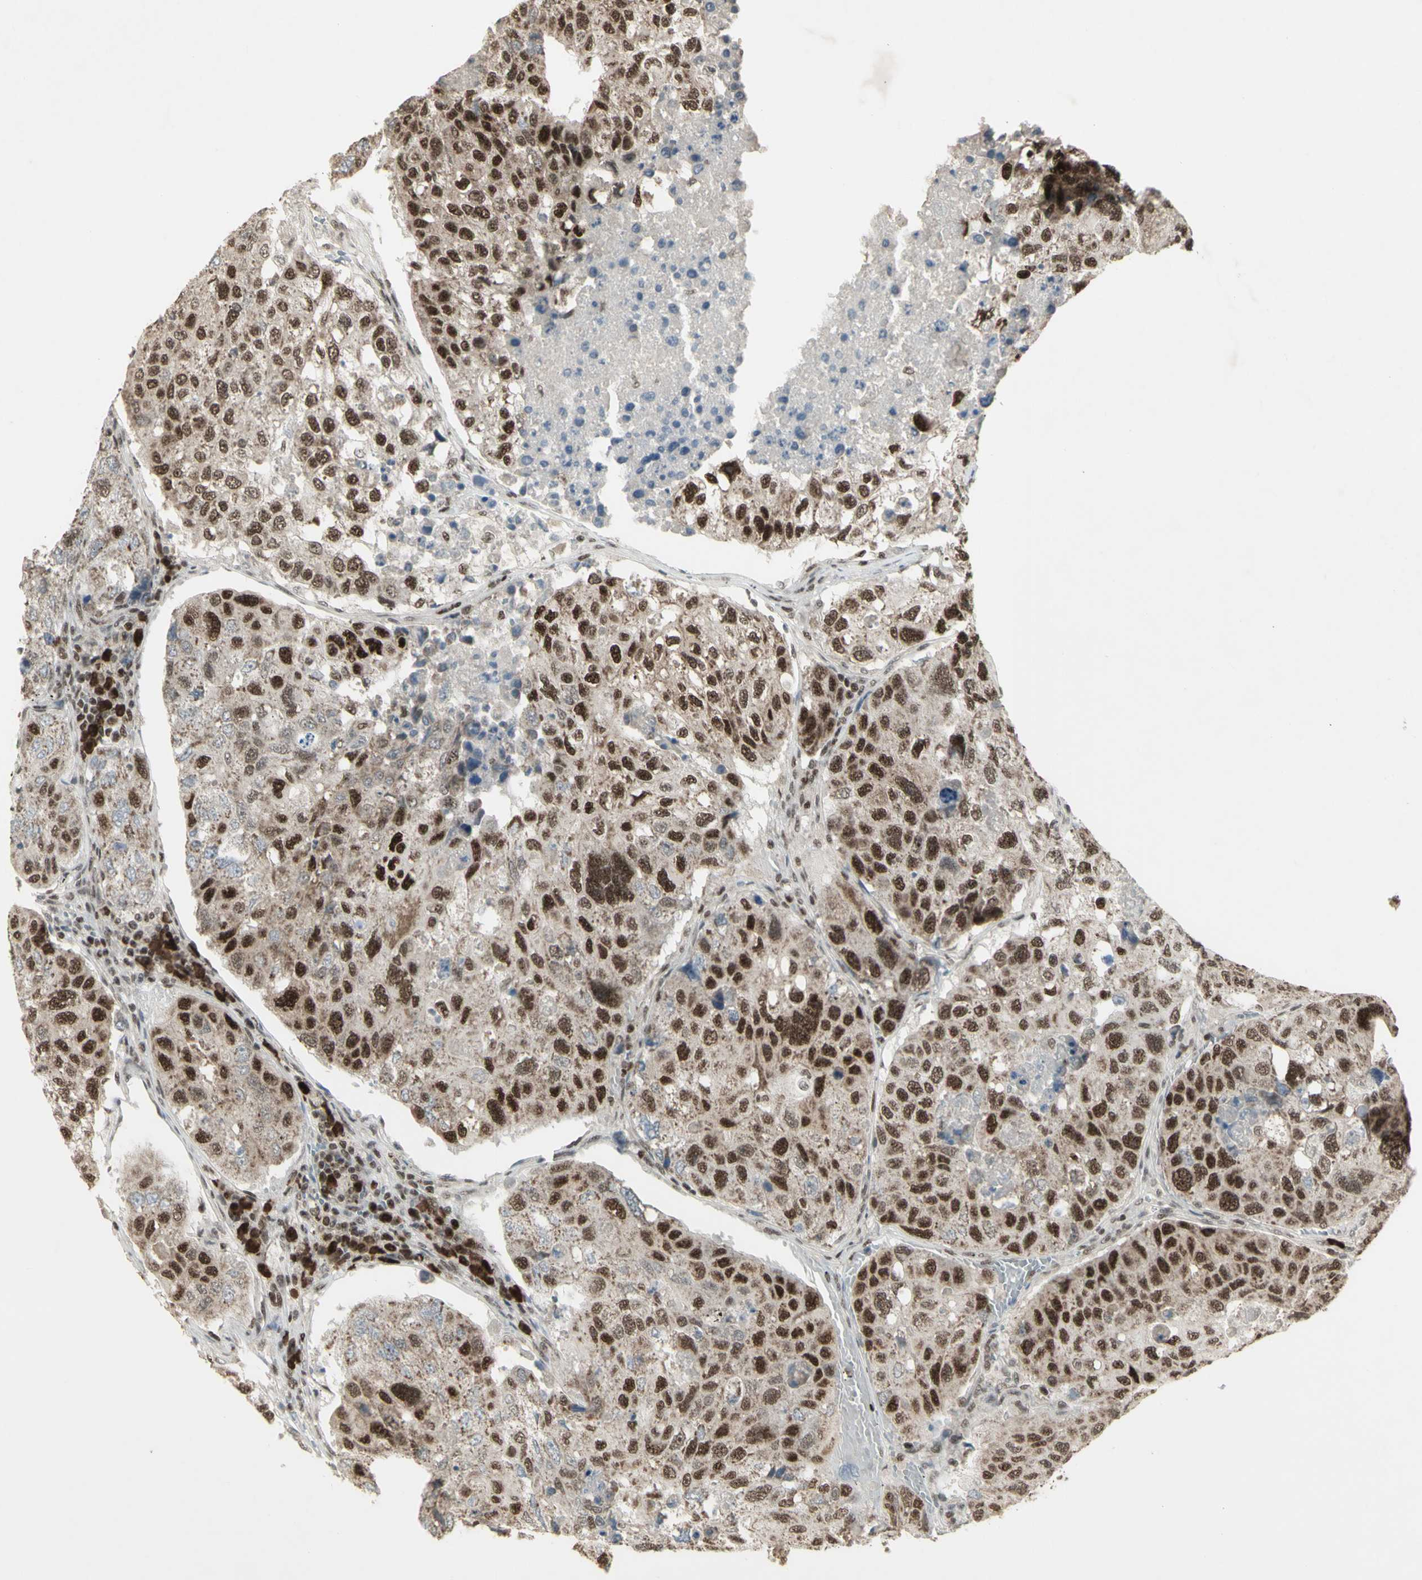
{"staining": {"intensity": "strong", "quantity": ">75%", "location": "nuclear"}, "tissue": "urothelial cancer", "cell_type": "Tumor cells", "image_type": "cancer", "snomed": [{"axis": "morphology", "description": "Urothelial carcinoma, High grade"}, {"axis": "topography", "description": "Lymph node"}, {"axis": "topography", "description": "Urinary bladder"}], "caption": "Urothelial cancer tissue displays strong nuclear positivity in approximately >75% of tumor cells, visualized by immunohistochemistry.", "gene": "CCNT1", "patient": {"sex": "male", "age": 51}}